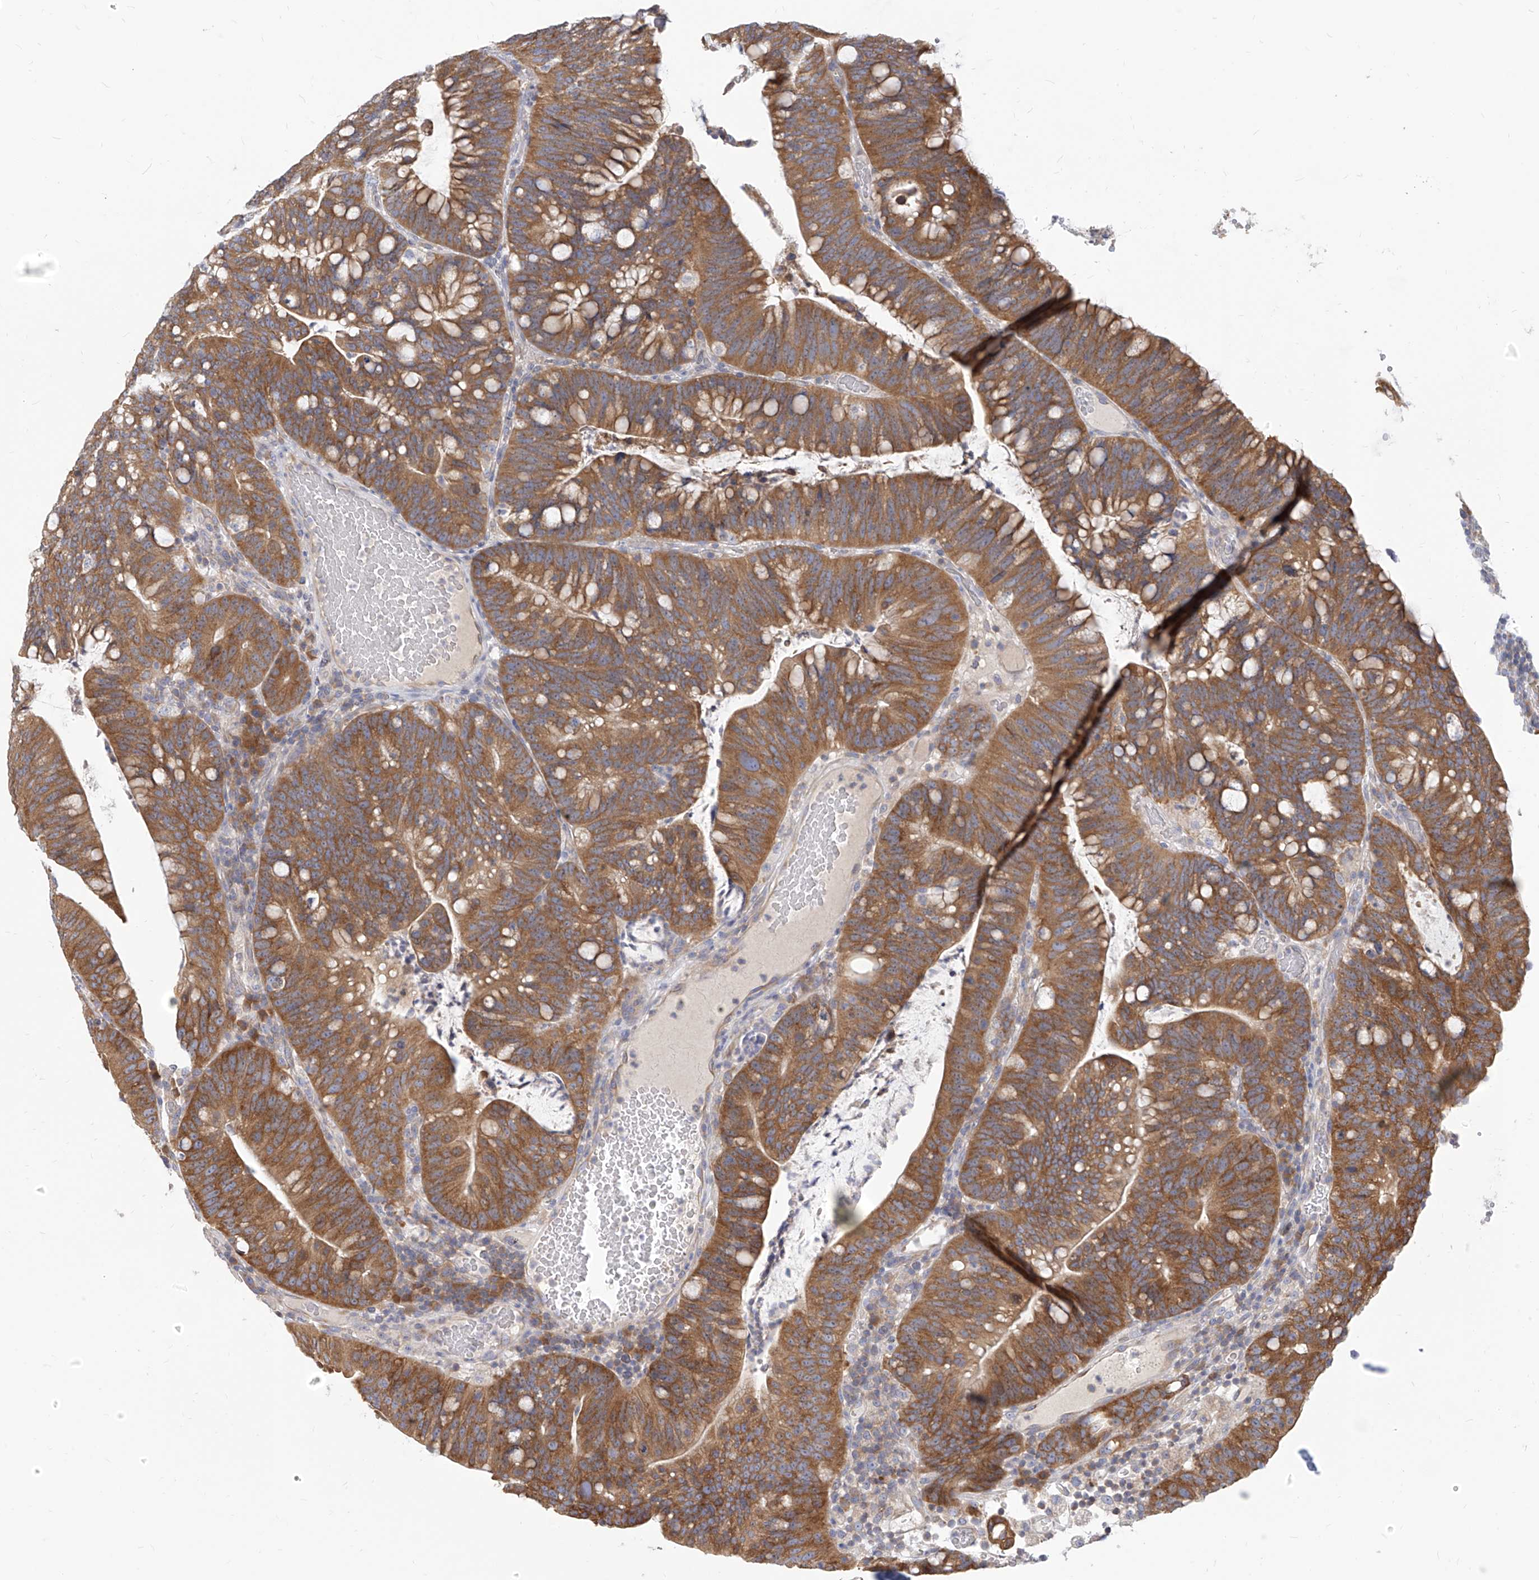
{"staining": {"intensity": "moderate", "quantity": ">75%", "location": "cytoplasmic/membranous"}, "tissue": "colorectal cancer", "cell_type": "Tumor cells", "image_type": "cancer", "snomed": [{"axis": "morphology", "description": "Adenocarcinoma, NOS"}, {"axis": "topography", "description": "Colon"}], "caption": "Protein staining of colorectal cancer (adenocarcinoma) tissue demonstrates moderate cytoplasmic/membranous positivity in approximately >75% of tumor cells.", "gene": "FAM83B", "patient": {"sex": "female", "age": 66}}